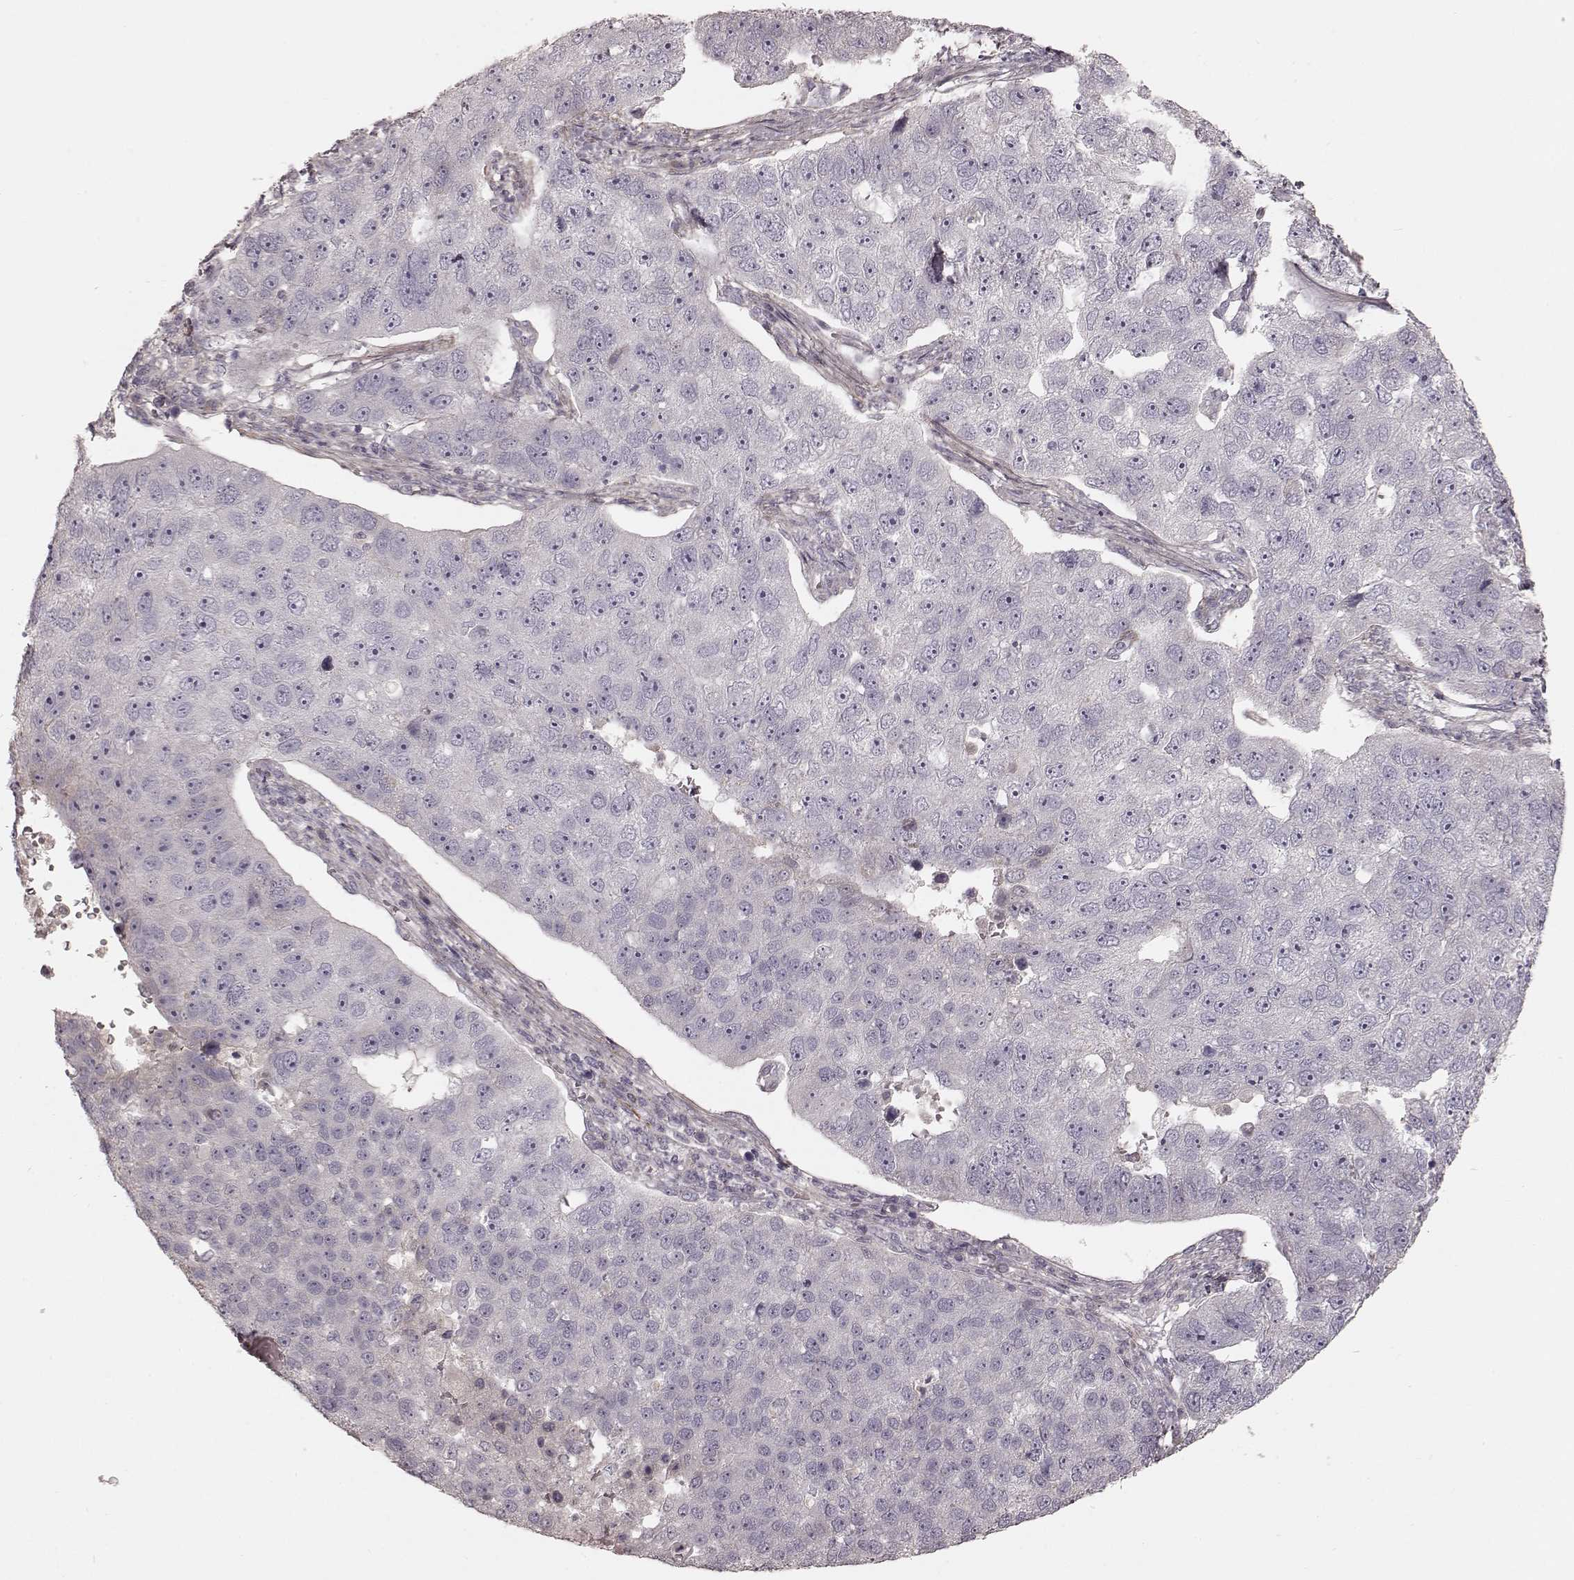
{"staining": {"intensity": "negative", "quantity": "none", "location": "none"}, "tissue": "pancreatic cancer", "cell_type": "Tumor cells", "image_type": "cancer", "snomed": [{"axis": "morphology", "description": "Adenocarcinoma, NOS"}, {"axis": "topography", "description": "Pancreas"}], "caption": "Immunohistochemistry (IHC) micrograph of neoplastic tissue: human pancreatic cancer stained with DAB reveals no significant protein positivity in tumor cells.", "gene": "KCNJ9", "patient": {"sex": "female", "age": 61}}